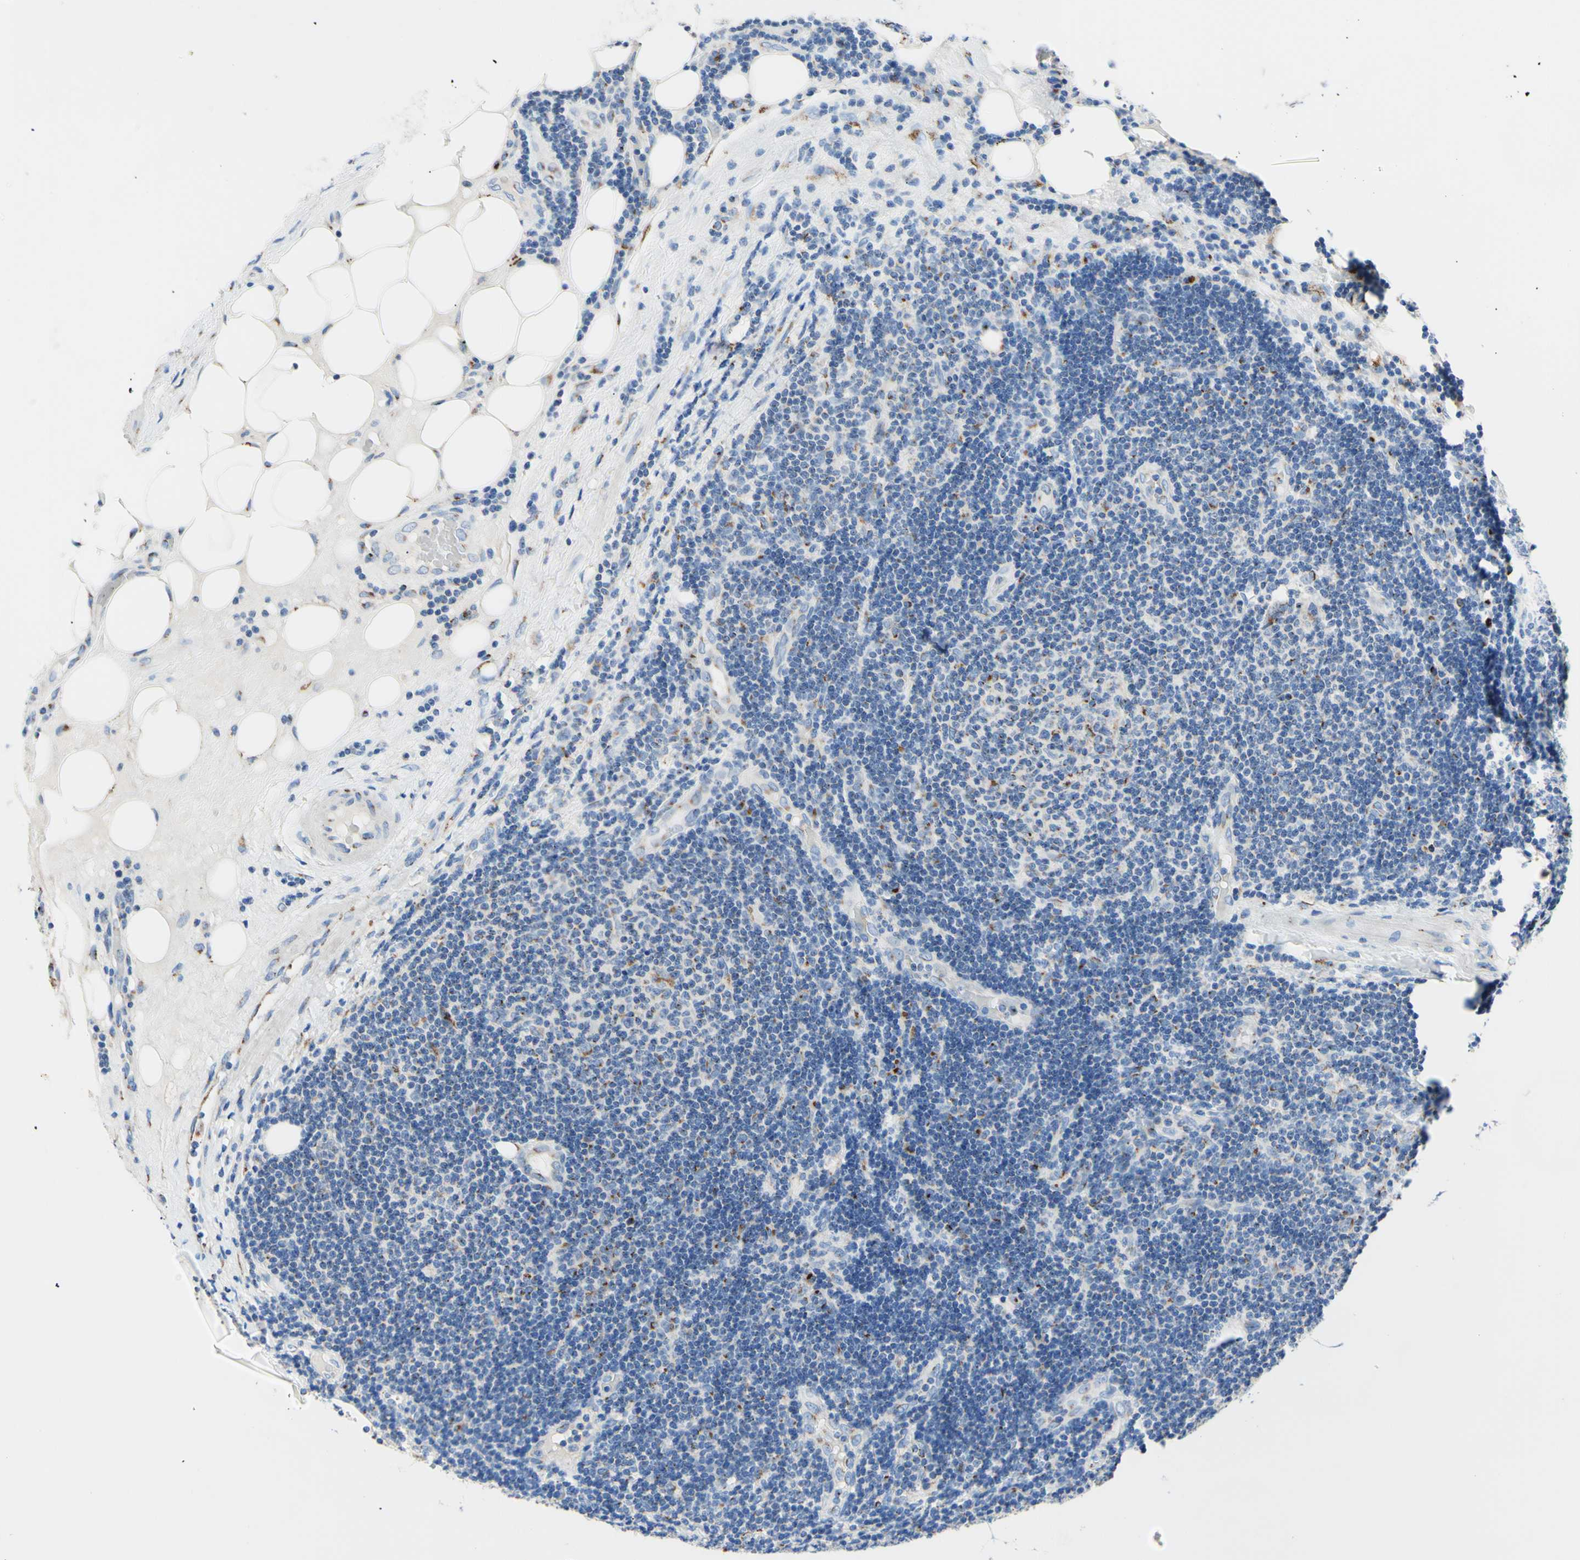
{"staining": {"intensity": "weak", "quantity": "<25%", "location": "cytoplasmic/membranous"}, "tissue": "lymphoma", "cell_type": "Tumor cells", "image_type": "cancer", "snomed": [{"axis": "morphology", "description": "Malignant lymphoma, non-Hodgkin's type, Low grade"}, {"axis": "topography", "description": "Lymph node"}], "caption": "Immunohistochemistry of human lymphoma exhibits no positivity in tumor cells. (DAB immunohistochemistry, high magnification).", "gene": "GALNT2", "patient": {"sex": "male", "age": 83}}